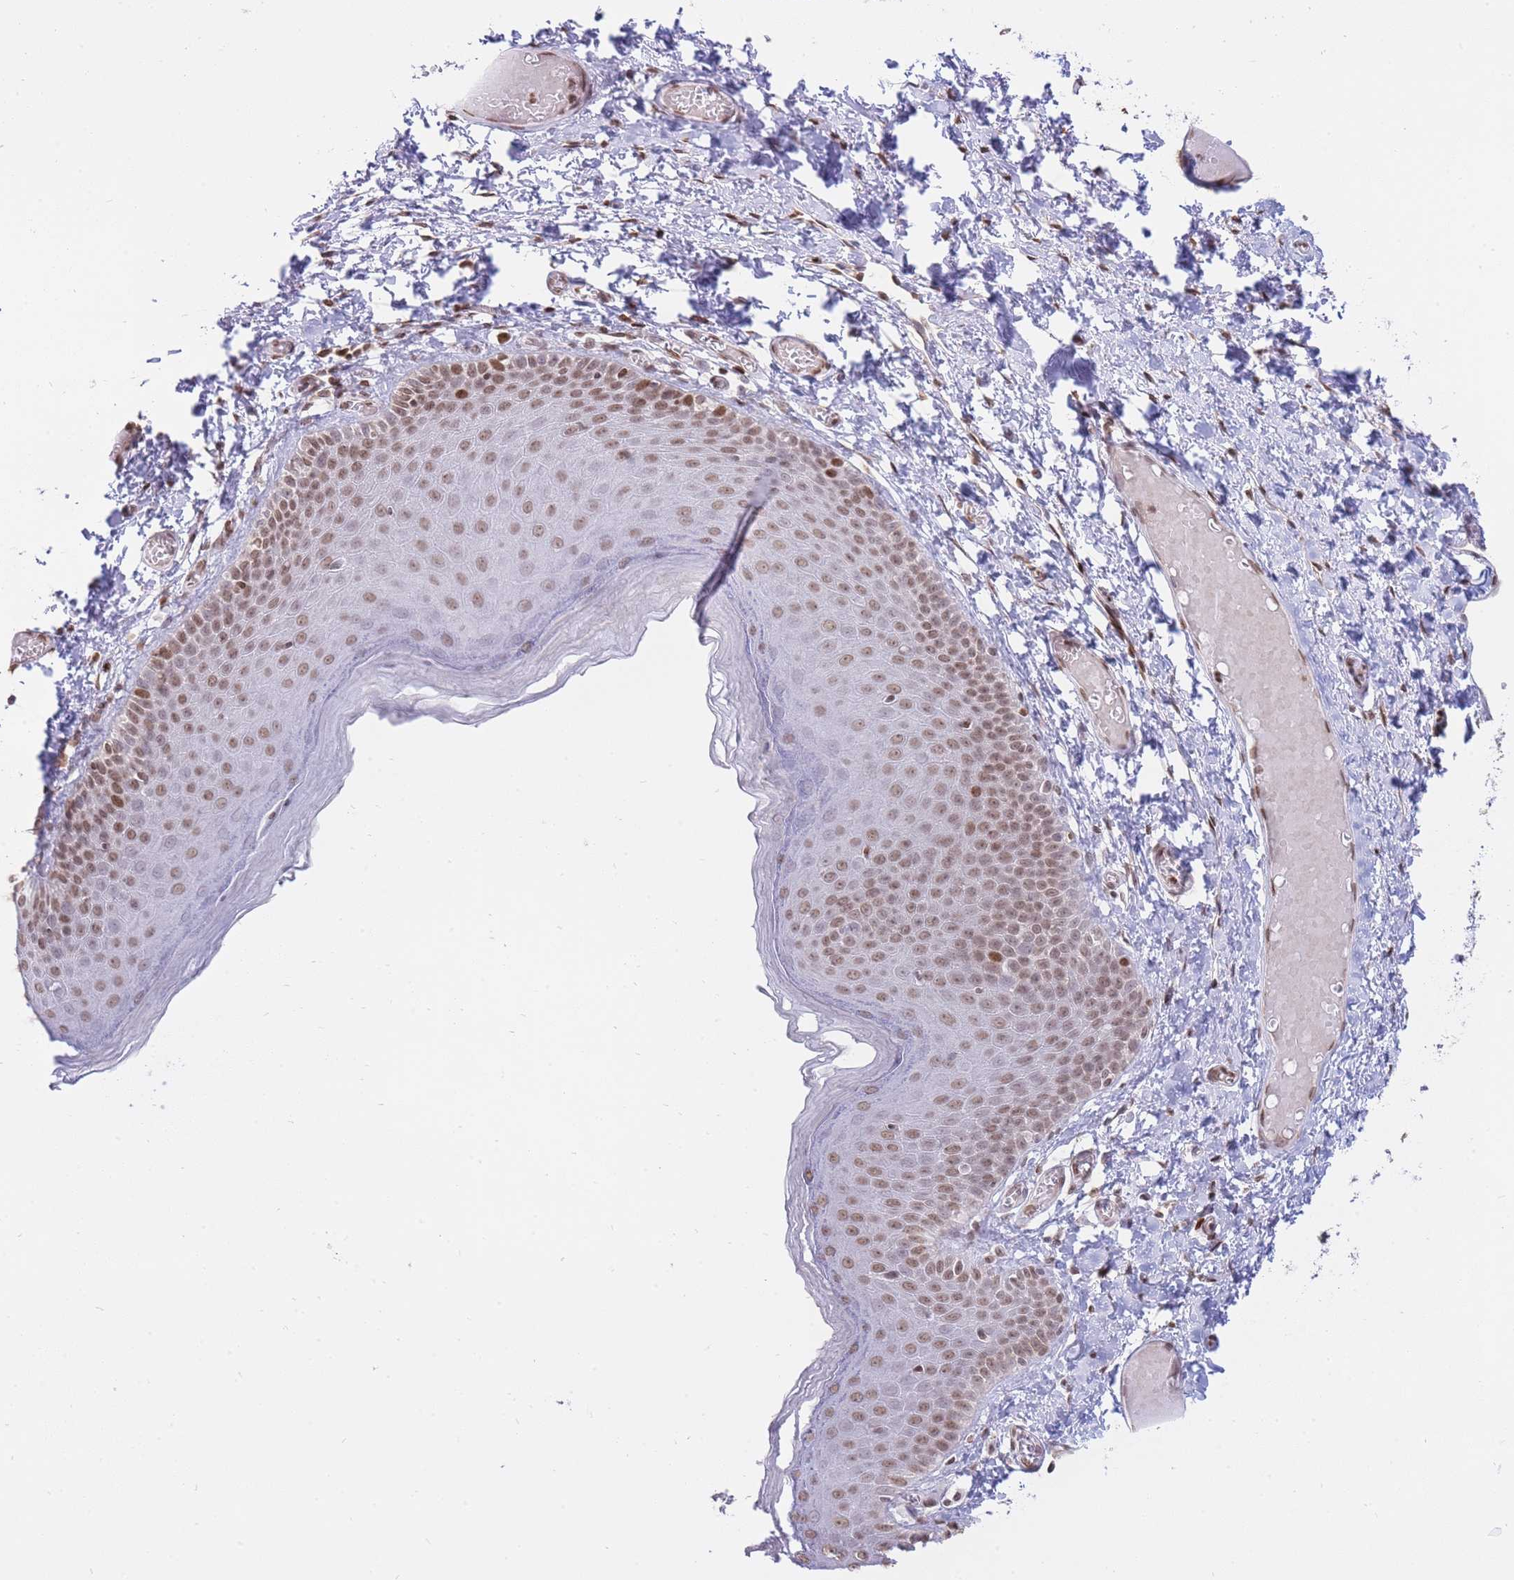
{"staining": {"intensity": "moderate", "quantity": ">75%", "location": "nuclear"}, "tissue": "skin", "cell_type": "Epidermal cells", "image_type": "normal", "snomed": [{"axis": "morphology", "description": "Normal tissue, NOS"}, {"axis": "topography", "description": "Anal"}], "caption": "An image showing moderate nuclear positivity in about >75% of epidermal cells in normal skin, as visualized by brown immunohistochemical staining.", "gene": "SHISAL1", "patient": {"sex": "female", "age": 40}}